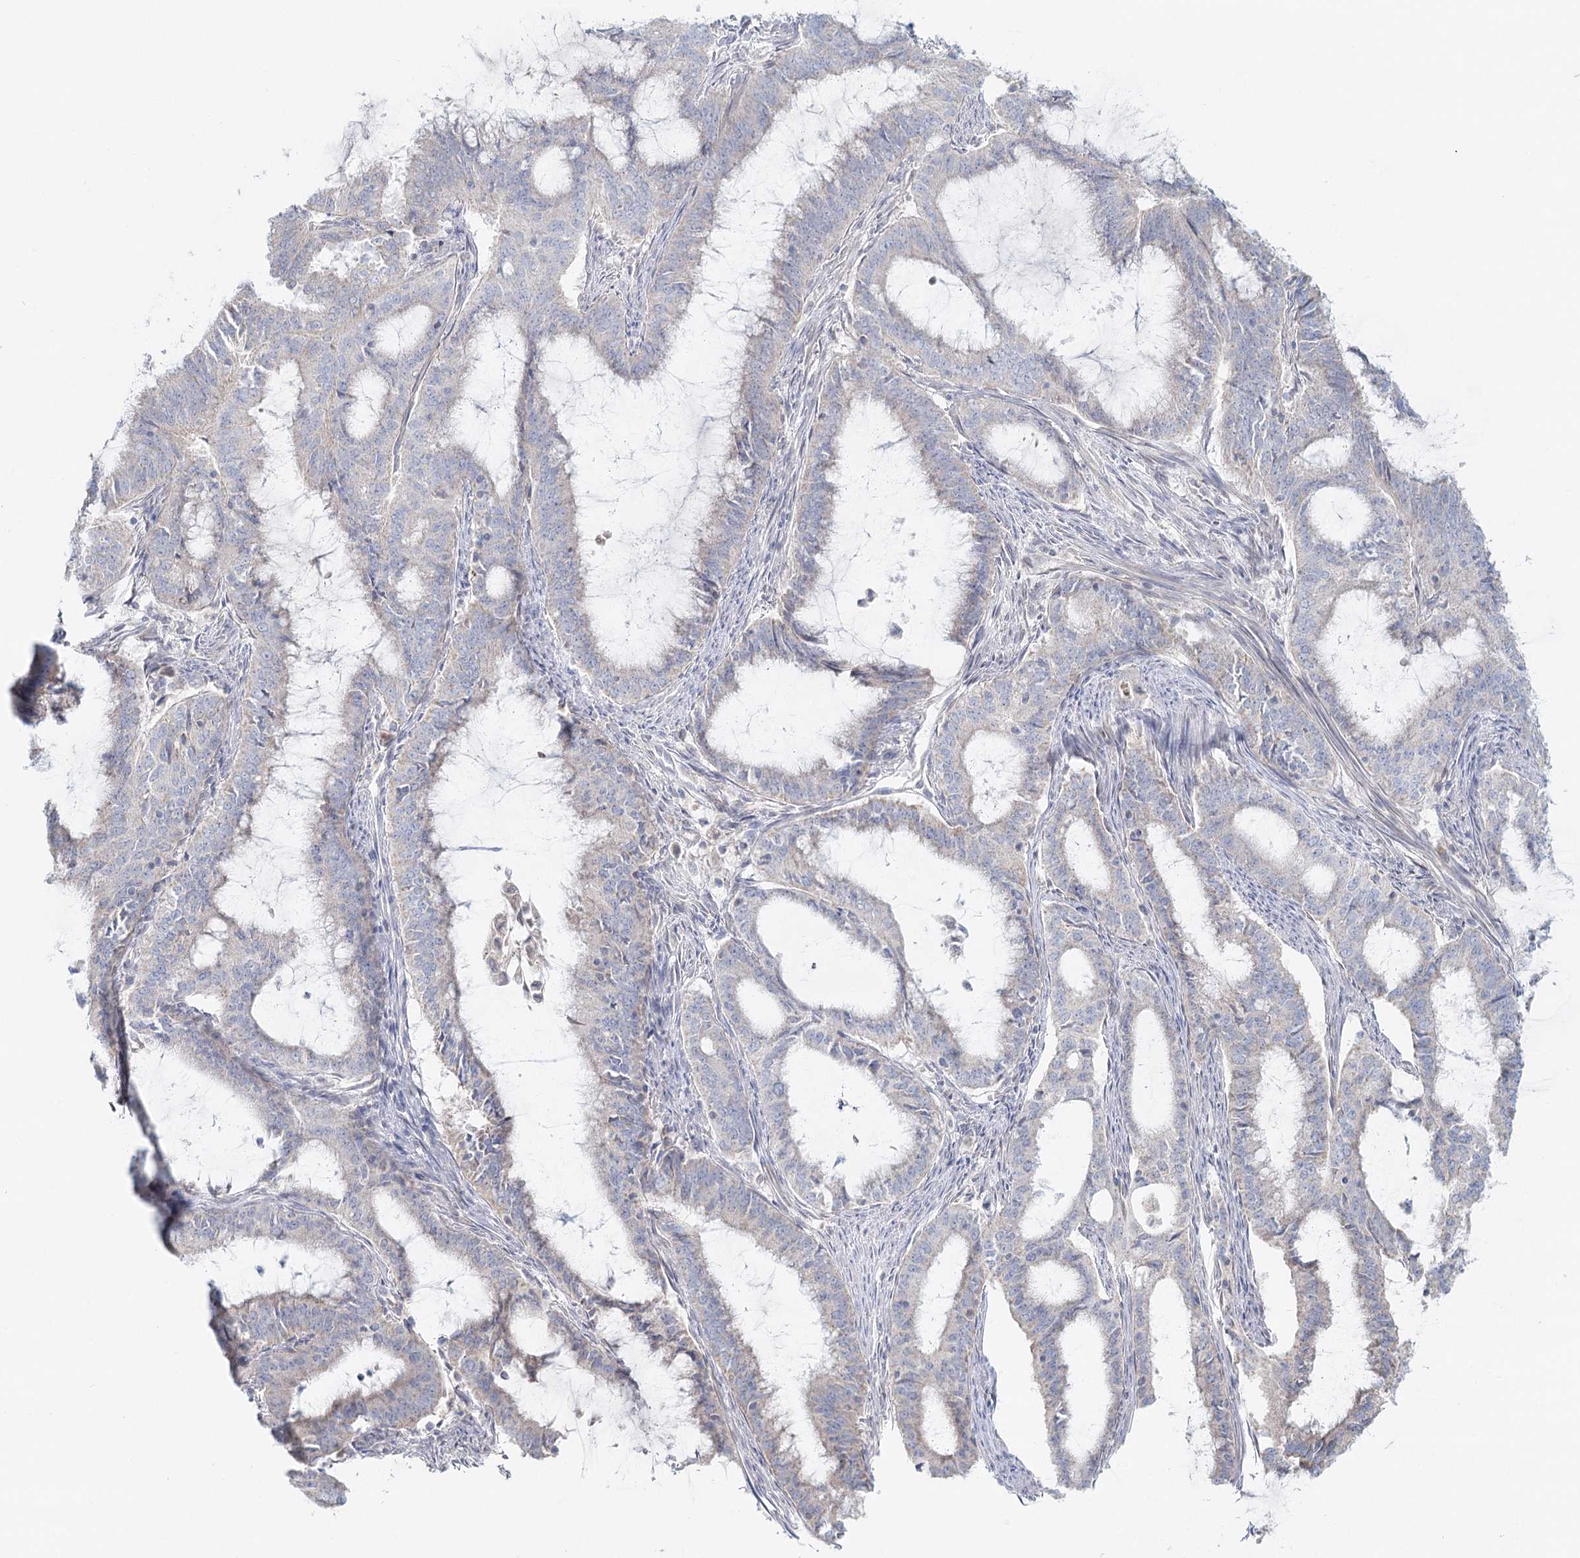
{"staining": {"intensity": "negative", "quantity": "none", "location": "none"}, "tissue": "endometrial cancer", "cell_type": "Tumor cells", "image_type": "cancer", "snomed": [{"axis": "morphology", "description": "Adenocarcinoma, NOS"}, {"axis": "topography", "description": "Endometrium"}], "caption": "An image of endometrial adenocarcinoma stained for a protein demonstrates no brown staining in tumor cells.", "gene": "PSAPL1", "patient": {"sex": "female", "age": 51}}